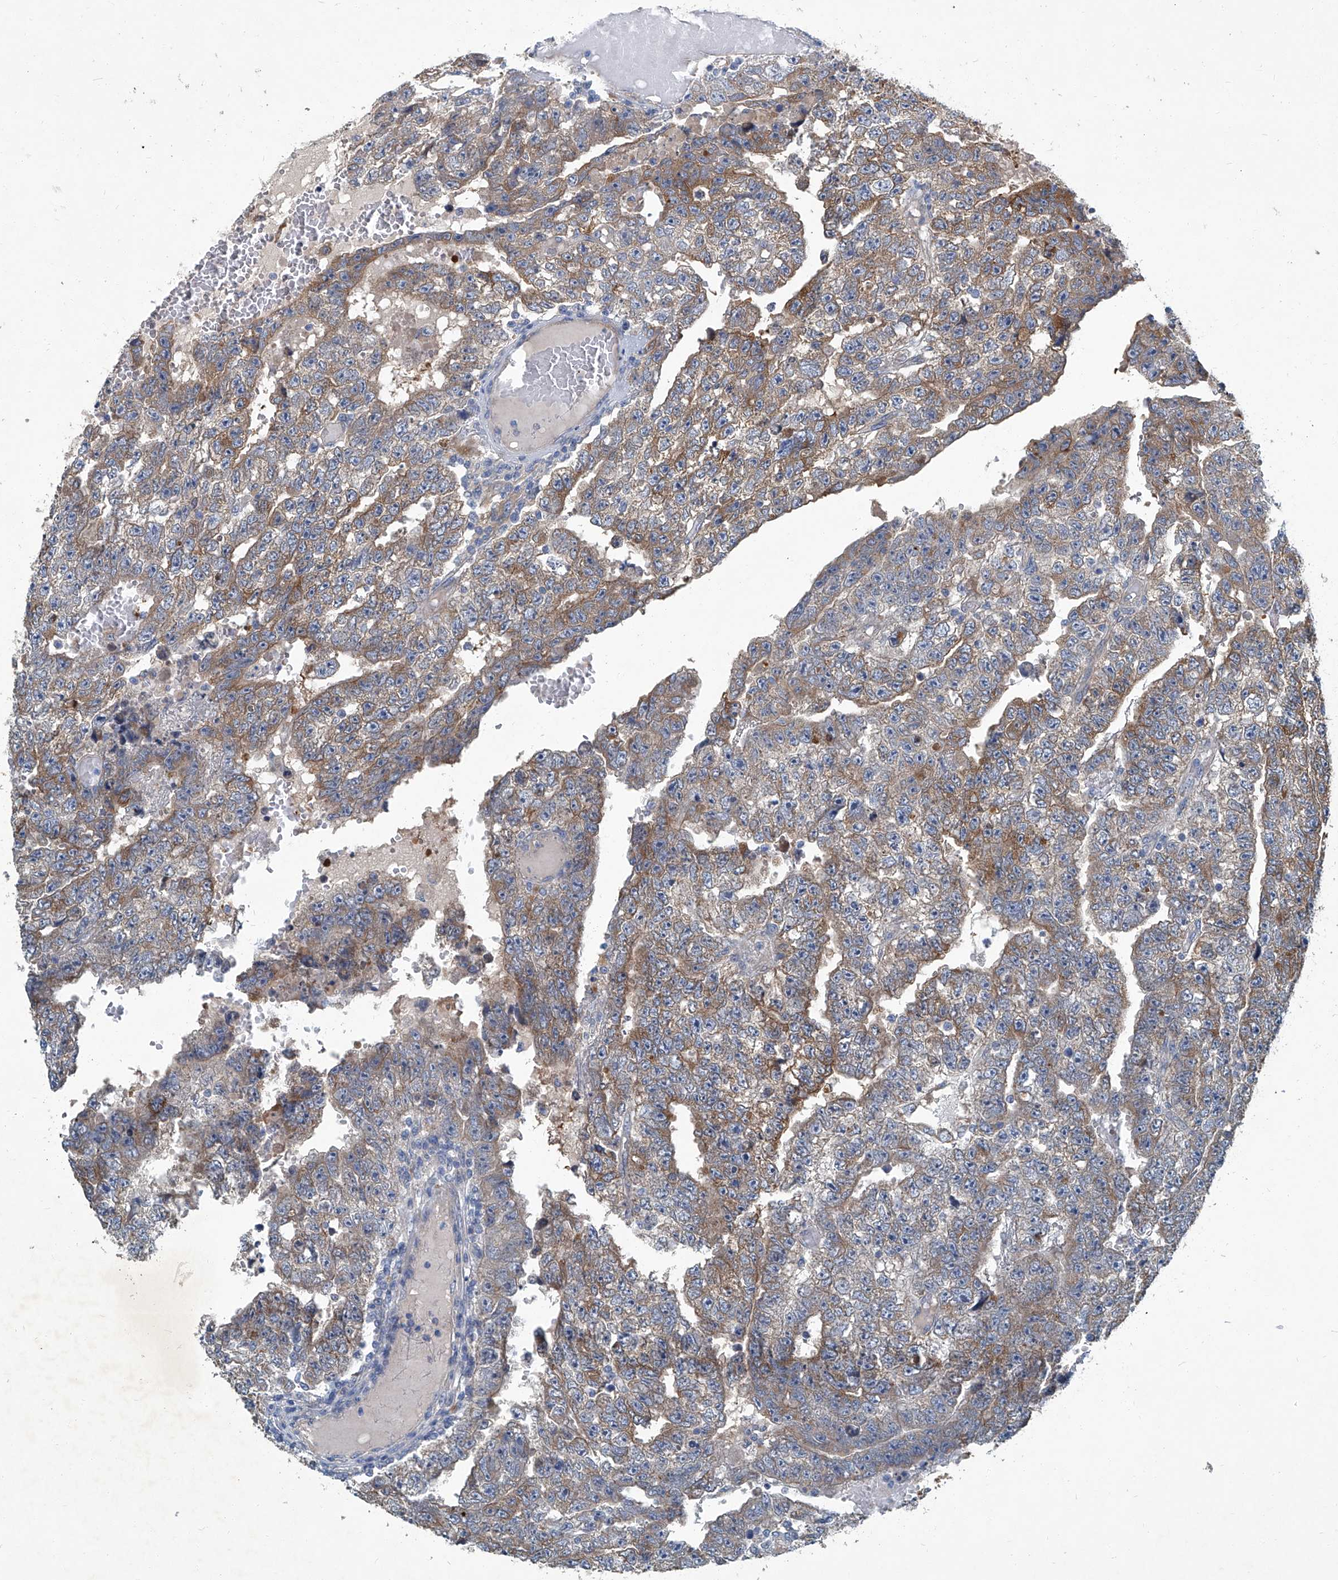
{"staining": {"intensity": "moderate", "quantity": ">75%", "location": "cytoplasmic/membranous"}, "tissue": "testis cancer", "cell_type": "Tumor cells", "image_type": "cancer", "snomed": [{"axis": "morphology", "description": "Carcinoma, Embryonal, NOS"}, {"axis": "topography", "description": "Testis"}], "caption": "Immunohistochemical staining of testis embryonal carcinoma displays moderate cytoplasmic/membranous protein staining in about >75% of tumor cells.", "gene": "SLC26A11", "patient": {"sex": "male", "age": 25}}